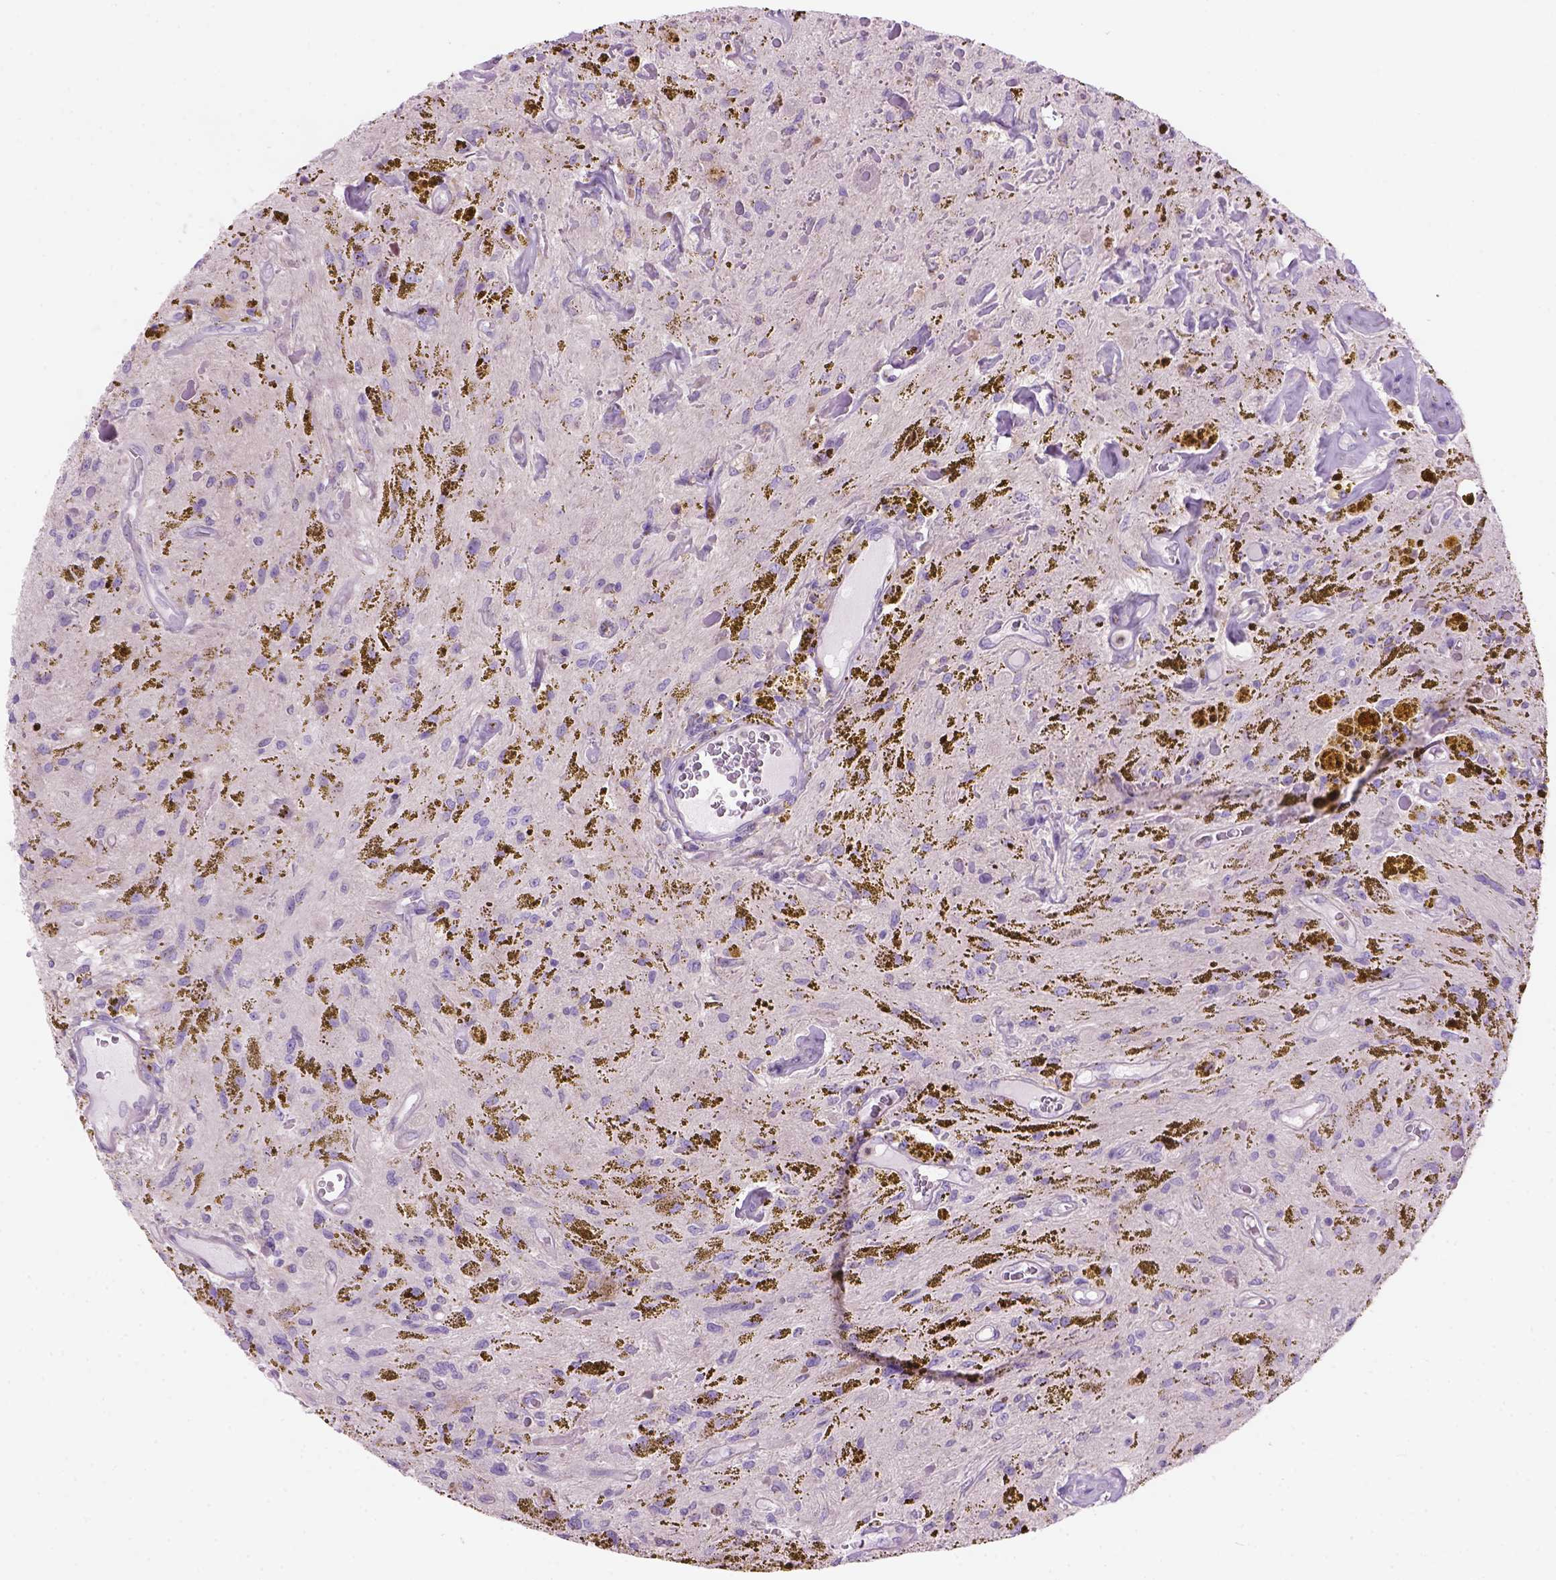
{"staining": {"intensity": "negative", "quantity": "none", "location": "none"}, "tissue": "glioma", "cell_type": "Tumor cells", "image_type": "cancer", "snomed": [{"axis": "morphology", "description": "Glioma, malignant, Low grade"}, {"axis": "topography", "description": "Cerebellum"}], "caption": "This is an IHC image of malignant glioma (low-grade). There is no positivity in tumor cells.", "gene": "CD84", "patient": {"sex": "female", "age": 14}}